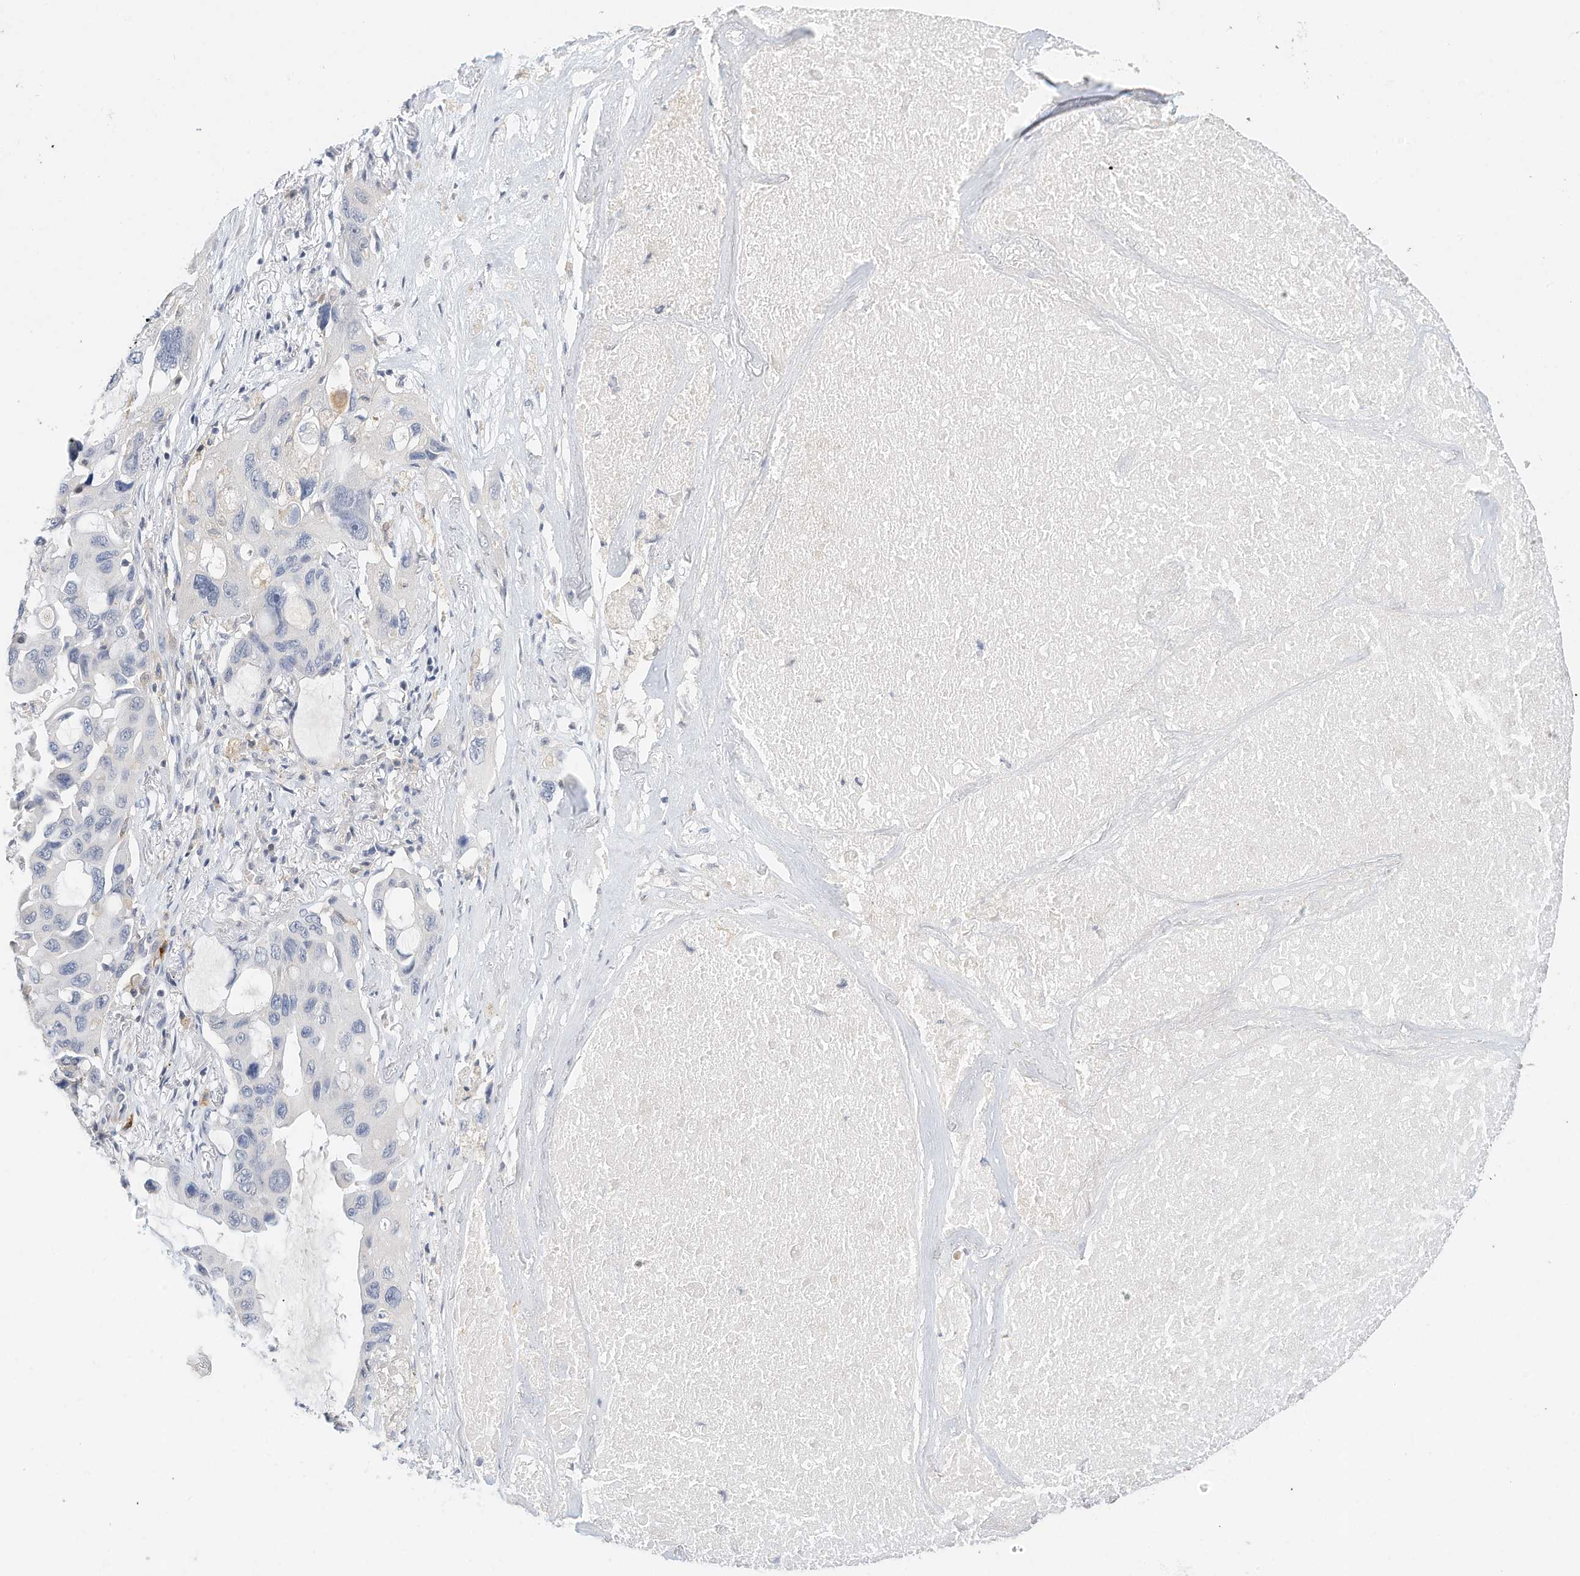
{"staining": {"intensity": "negative", "quantity": "none", "location": "none"}, "tissue": "lung cancer", "cell_type": "Tumor cells", "image_type": "cancer", "snomed": [{"axis": "morphology", "description": "Squamous cell carcinoma, NOS"}, {"axis": "topography", "description": "Lung"}], "caption": "This is an immunohistochemistry photomicrograph of human squamous cell carcinoma (lung). There is no expression in tumor cells.", "gene": "MICAL1", "patient": {"sex": "female", "age": 73}}